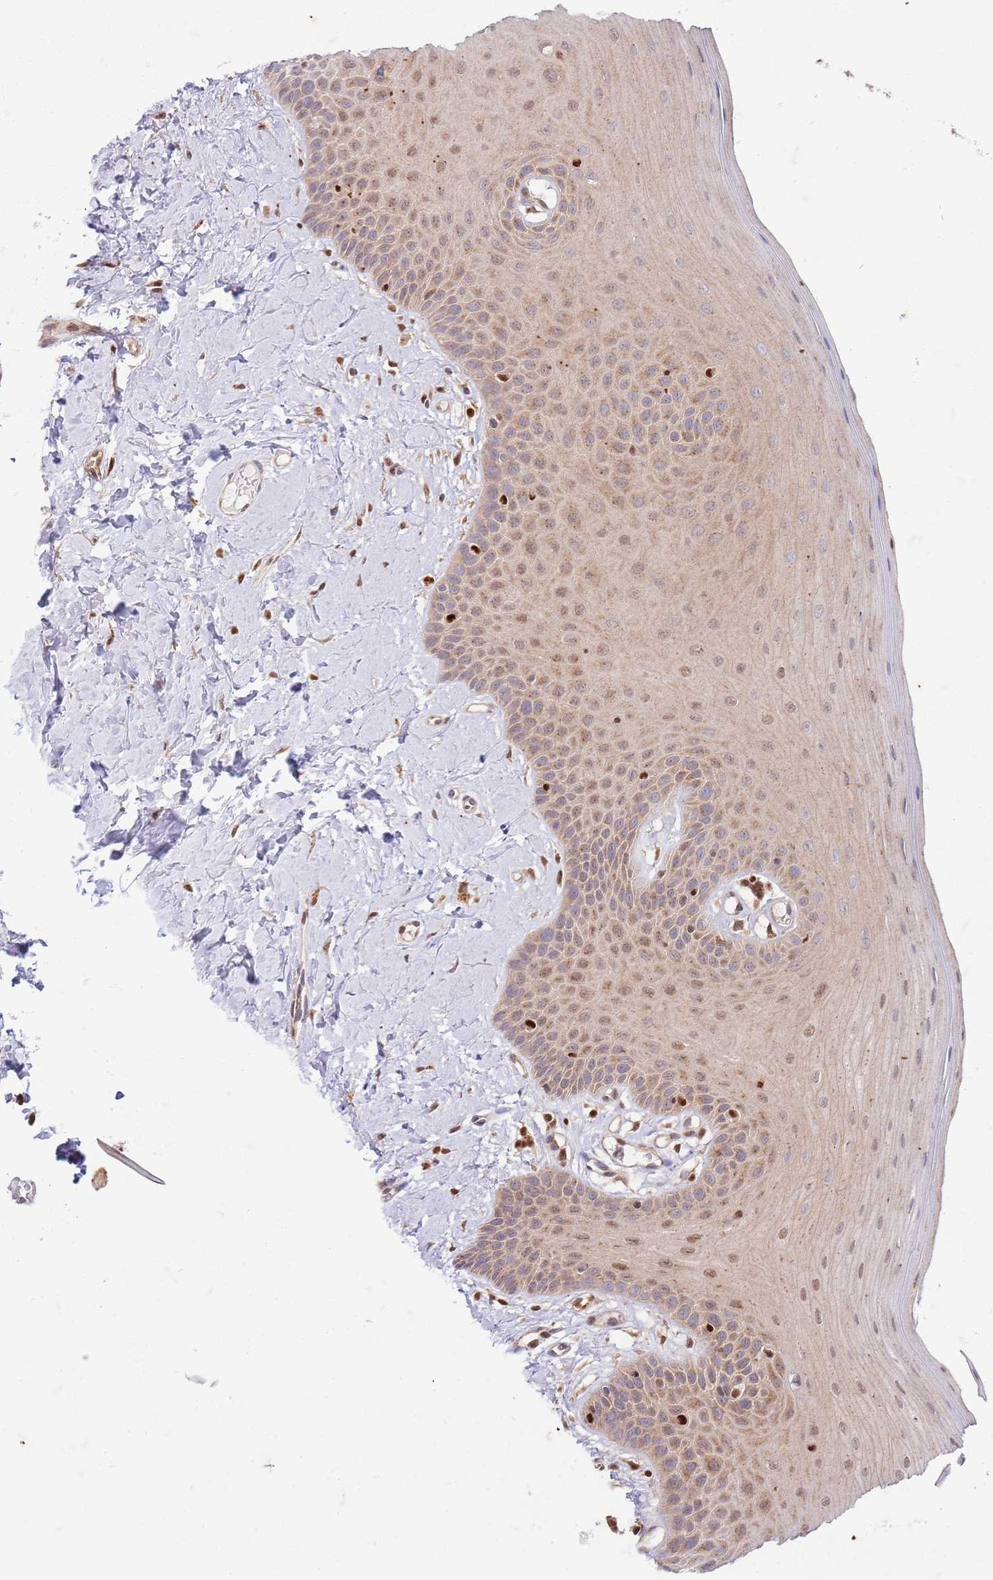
{"staining": {"intensity": "moderate", "quantity": ">75%", "location": "cytoplasmic/membranous,nuclear"}, "tissue": "oral mucosa", "cell_type": "Squamous epithelial cells", "image_type": "normal", "snomed": [{"axis": "morphology", "description": "Normal tissue, NOS"}, {"axis": "topography", "description": "Oral tissue"}], "caption": "This is an image of immunohistochemistry staining of normal oral mucosa, which shows moderate positivity in the cytoplasmic/membranous,nuclear of squamous epithelial cells.", "gene": "OSBP", "patient": {"sex": "male", "age": 74}}